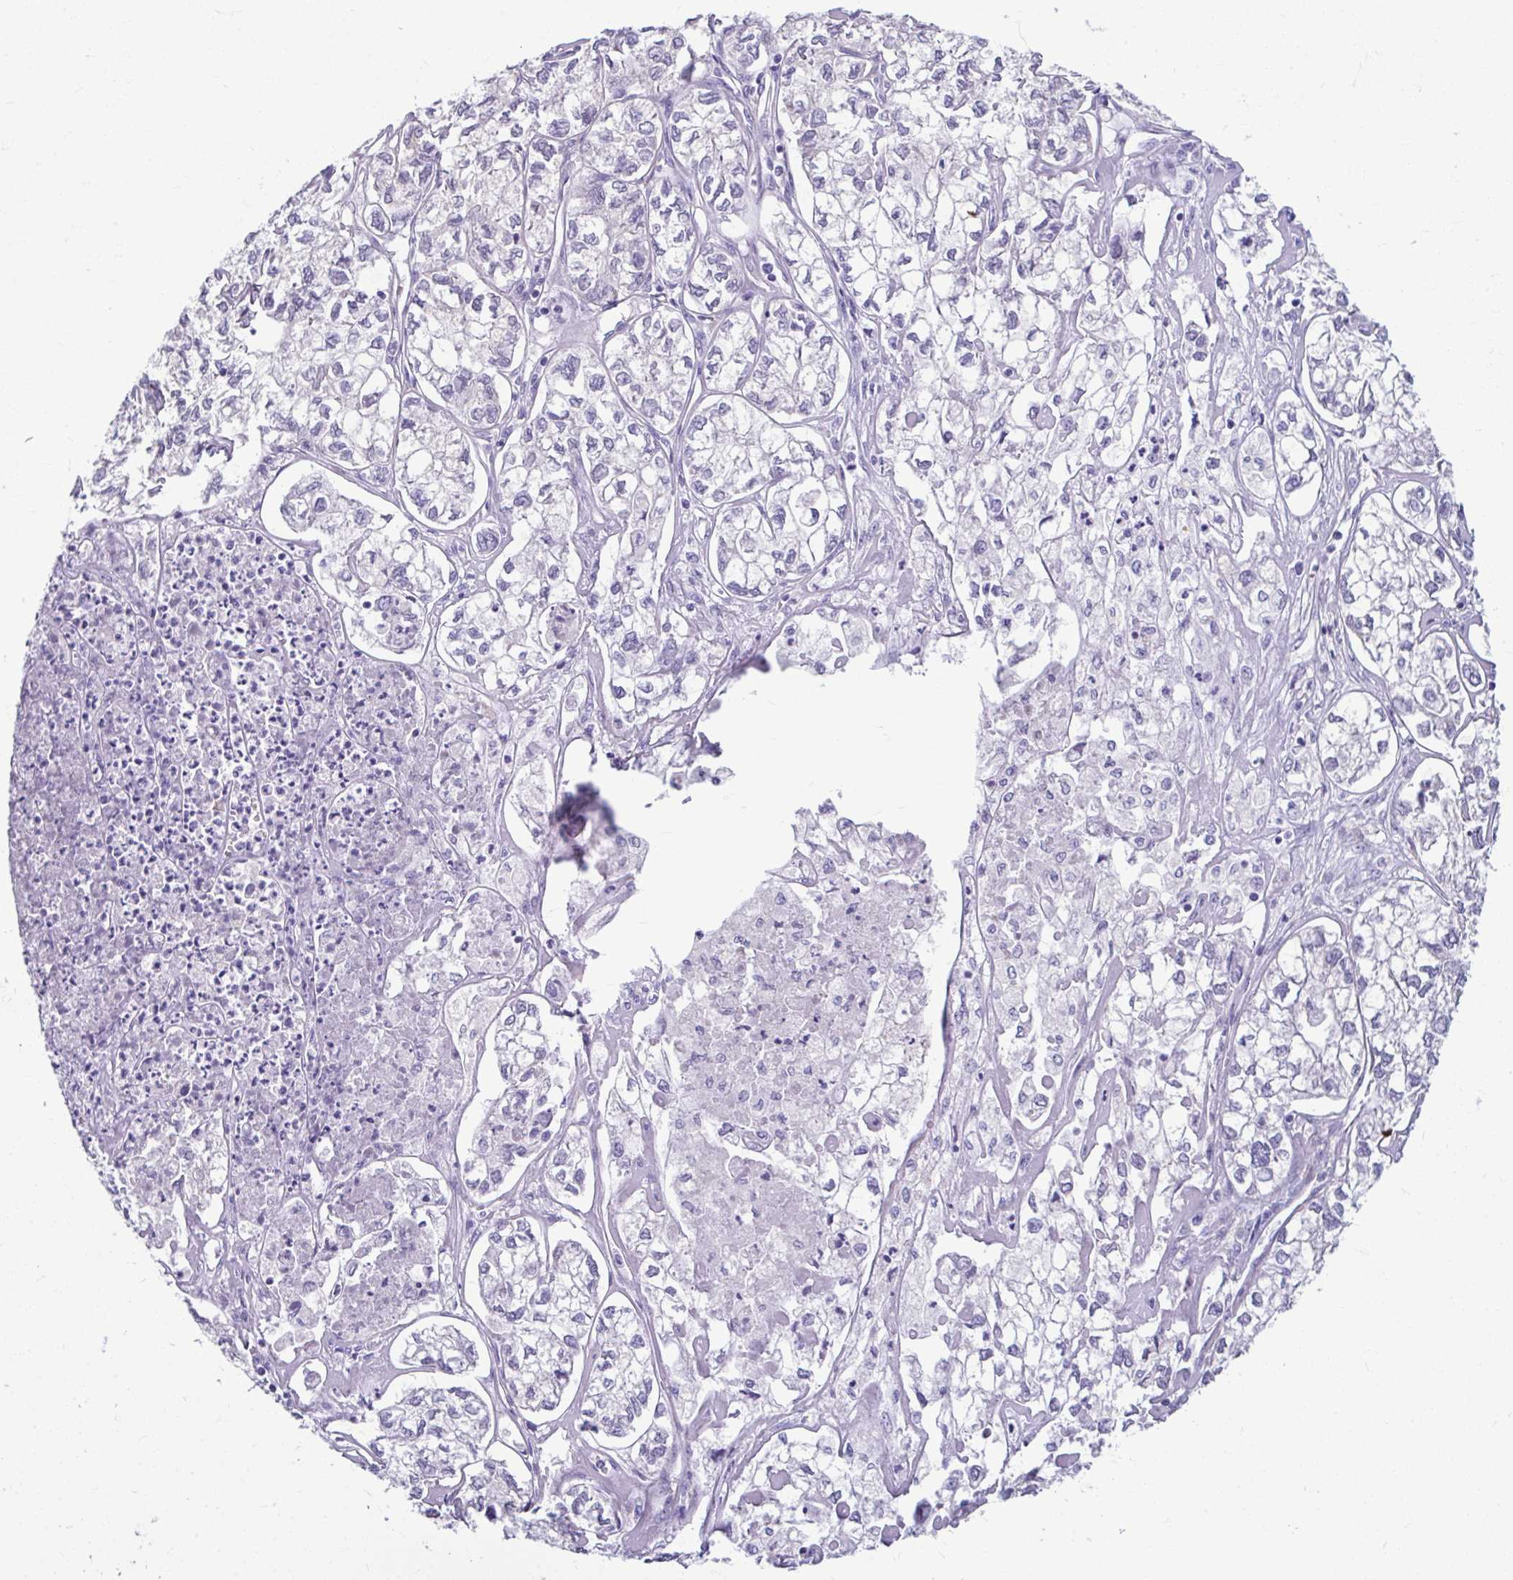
{"staining": {"intensity": "negative", "quantity": "none", "location": "none"}, "tissue": "ovarian cancer", "cell_type": "Tumor cells", "image_type": "cancer", "snomed": [{"axis": "morphology", "description": "Carcinoma, endometroid"}, {"axis": "topography", "description": "Ovary"}], "caption": "Photomicrograph shows no protein positivity in tumor cells of ovarian cancer tissue.", "gene": "SERPINI1", "patient": {"sex": "female", "age": 64}}